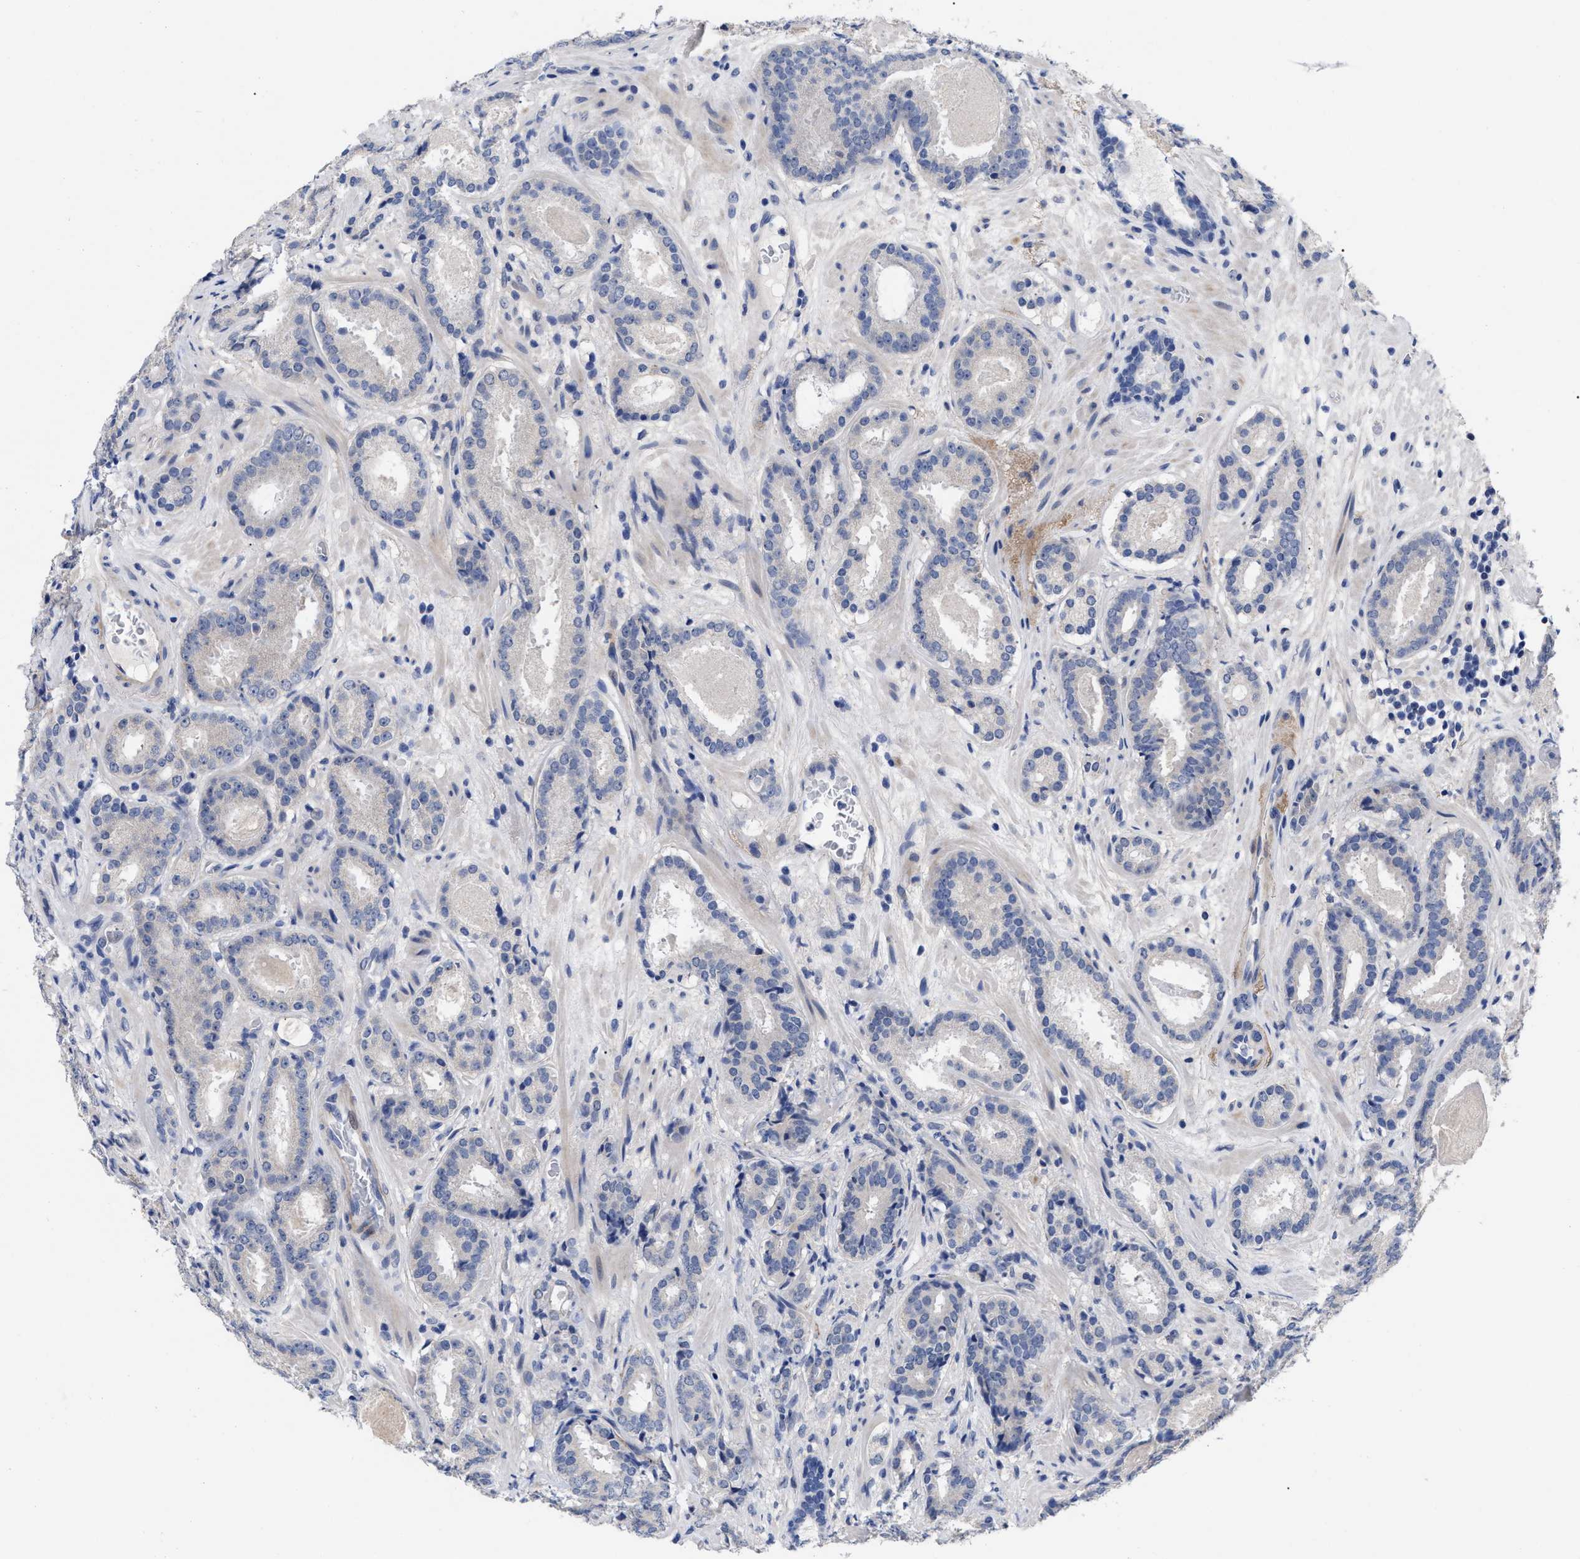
{"staining": {"intensity": "negative", "quantity": "none", "location": "none"}, "tissue": "prostate cancer", "cell_type": "Tumor cells", "image_type": "cancer", "snomed": [{"axis": "morphology", "description": "Adenocarcinoma, Low grade"}, {"axis": "topography", "description": "Prostate"}], "caption": "The micrograph shows no significant expression in tumor cells of prostate cancer (adenocarcinoma (low-grade)).", "gene": "CCN5", "patient": {"sex": "male", "age": 69}}